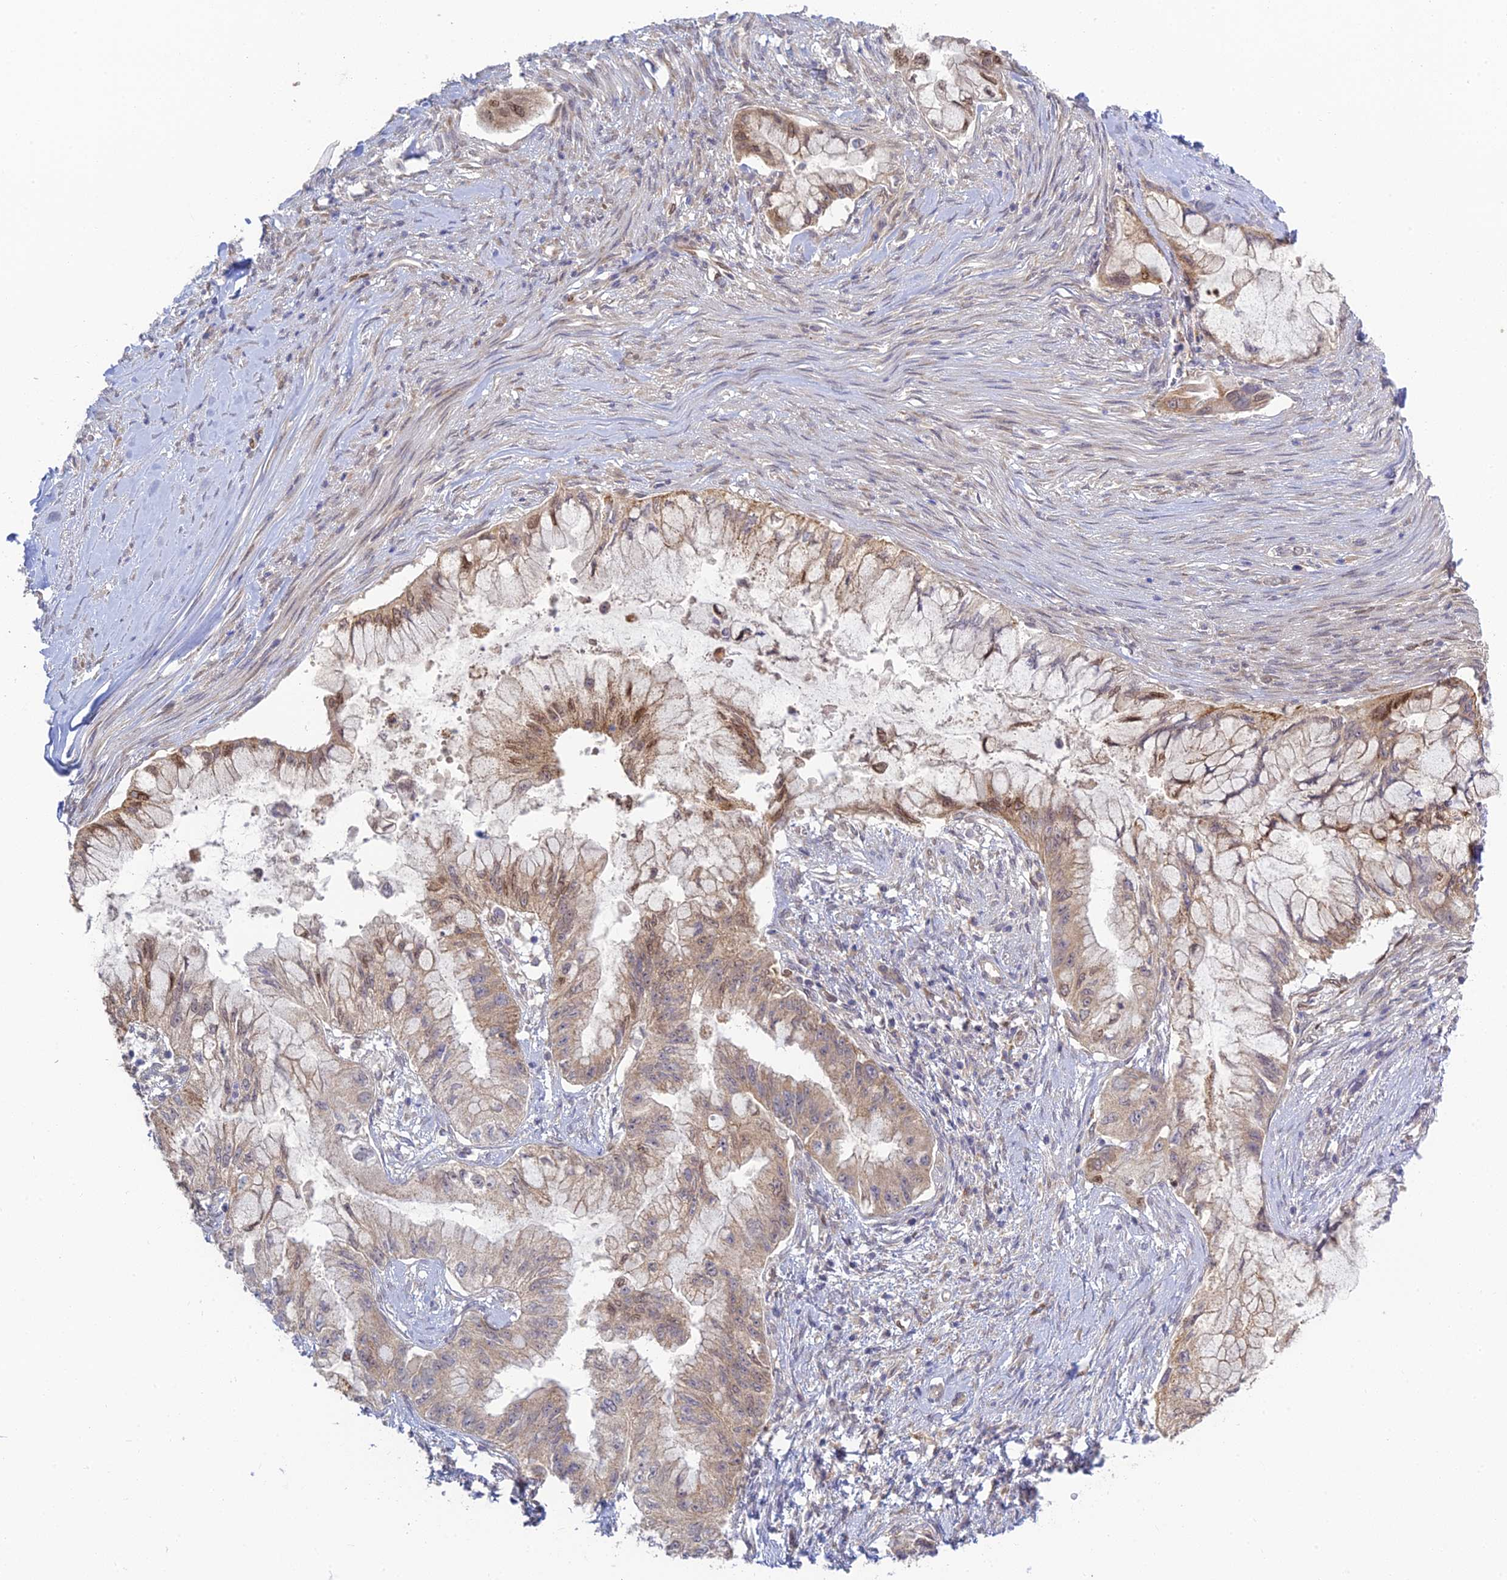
{"staining": {"intensity": "moderate", "quantity": "25%-75%", "location": "cytoplasmic/membranous,nuclear"}, "tissue": "pancreatic cancer", "cell_type": "Tumor cells", "image_type": "cancer", "snomed": [{"axis": "morphology", "description": "Adenocarcinoma, NOS"}, {"axis": "topography", "description": "Pancreas"}], "caption": "DAB immunohistochemical staining of adenocarcinoma (pancreatic) reveals moderate cytoplasmic/membranous and nuclear protein positivity in approximately 25%-75% of tumor cells. Using DAB (brown) and hematoxylin (blue) stains, captured at high magnification using brightfield microscopy.", "gene": "SKIC8", "patient": {"sex": "male", "age": 48}}